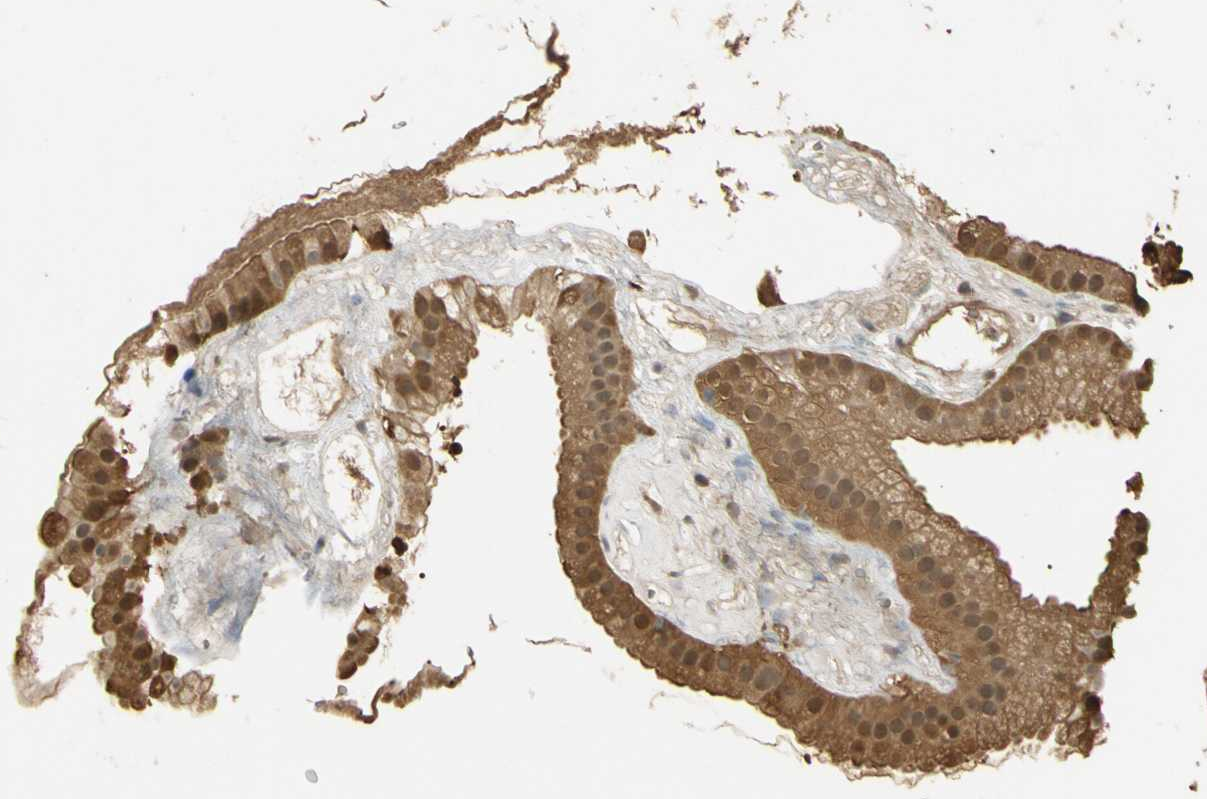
{"staining": {"intensity": "moderate", "quantity": ">75%", "location": "cytoplasmic/membranous,nuclear"}, "tissue": "gallbladder", "cell_type": "Glandular cells", "image_type": "normal", "snomed": [{"axis": "morphology", "description": "Normal tissue, NOS"}, {"axis": "topography", "description": "Gallbladder"}], "caption": "Protein expression analysis of benign human gallbladder reveals moderate cytoplasmic/membranous,nuclear staining in approximately >75% of glandular cells. Immunohistochemistry (ihc) stains the protein of interest in brown and the nuclei are stained blue.", "gene": "S100A6", "patient": {"sex": "female", "age": 64}}